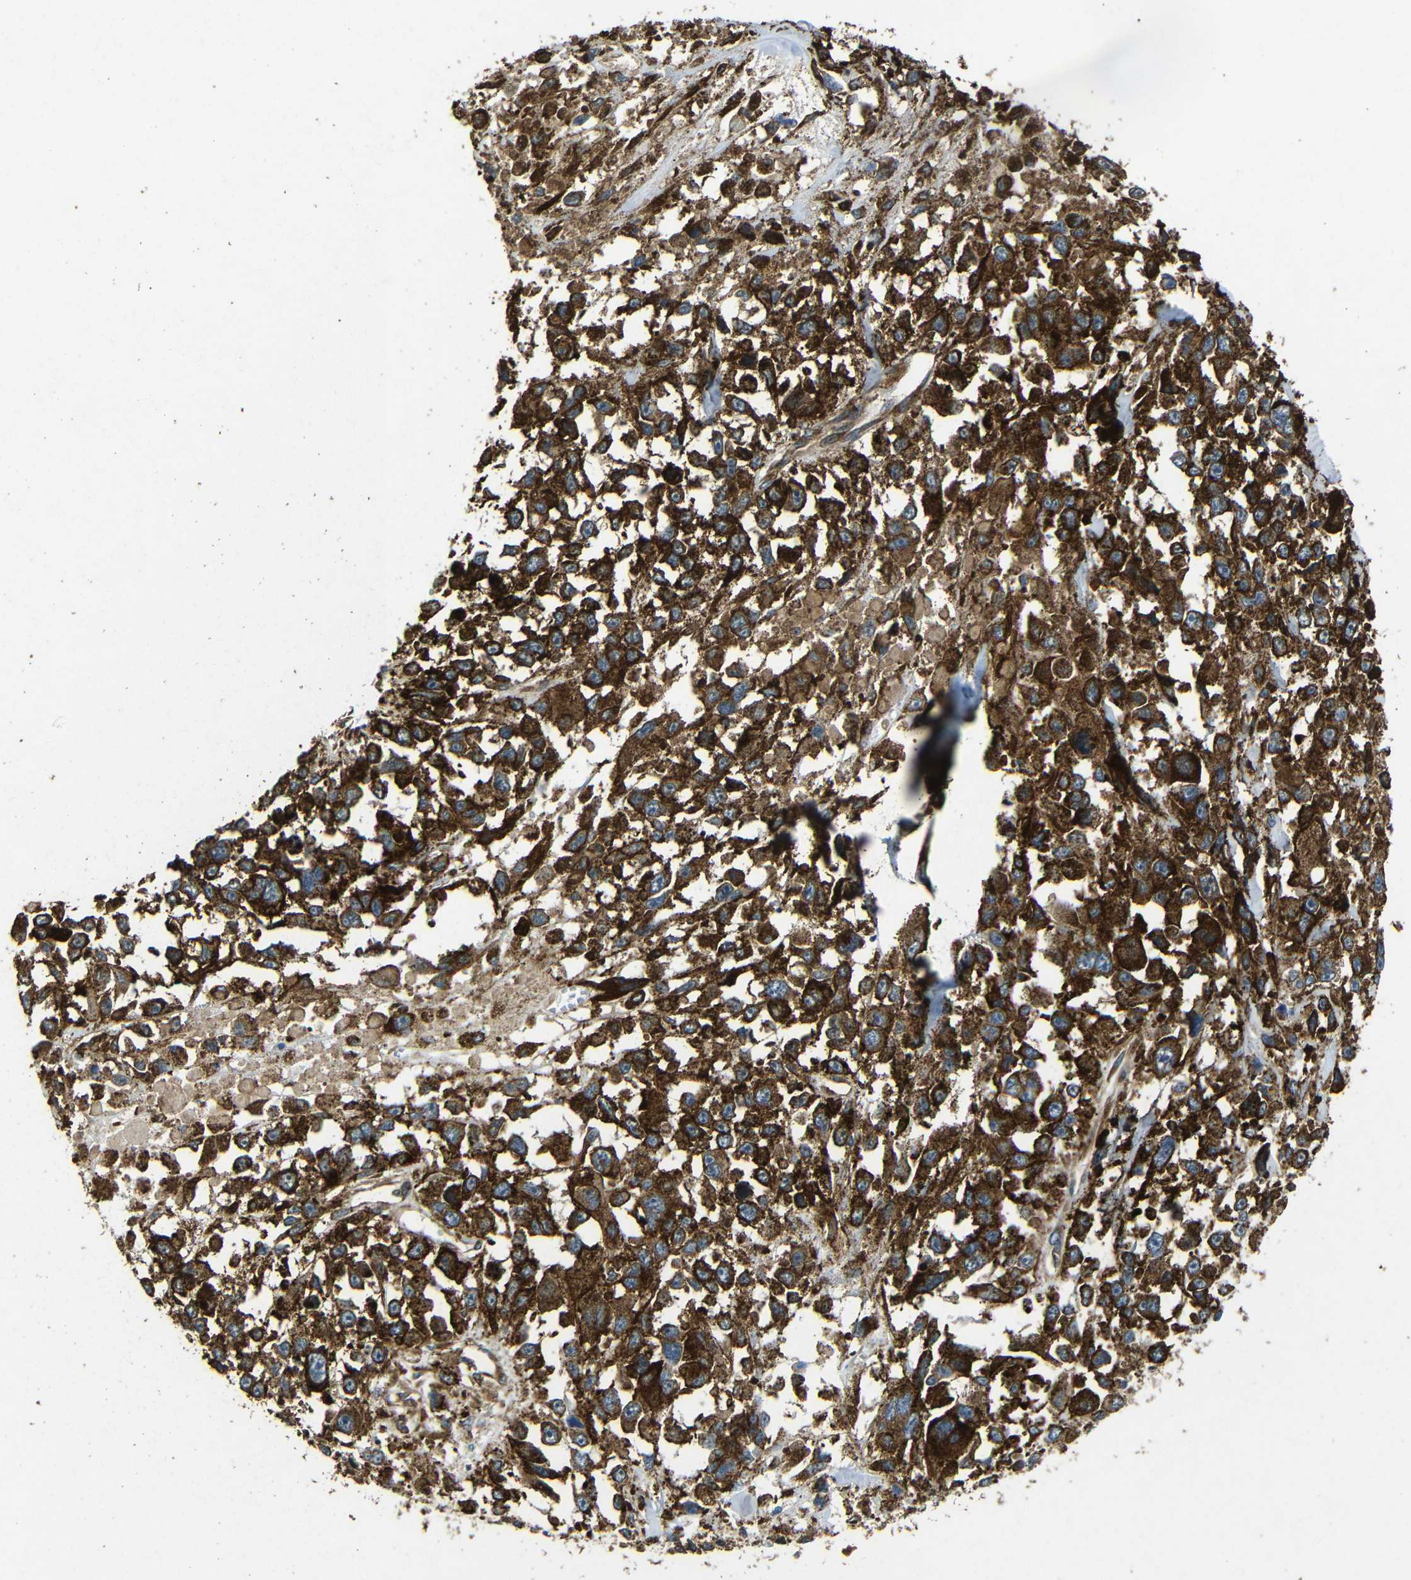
{"staining": {"intensity": "strong", "quantity": ">75%", "location": "cytoplasmic/membranous"}, "tissue": "melanoma", "cell_type": "Tumor cells", "image_type": "cancer", "snomed": [{"axis": "morphology", "description": "Malignant melanoma, Metastatic site"}, {"axis": "topography", "description": "Lymph node"}], "caption": "Immunohistochemistry of melanoma displays high levels of strong cytoplasmic/membranous positivity in about >75% of tumor cells.", "gene": "BTF3", "patient": {"sex": "male", "age": 59}}